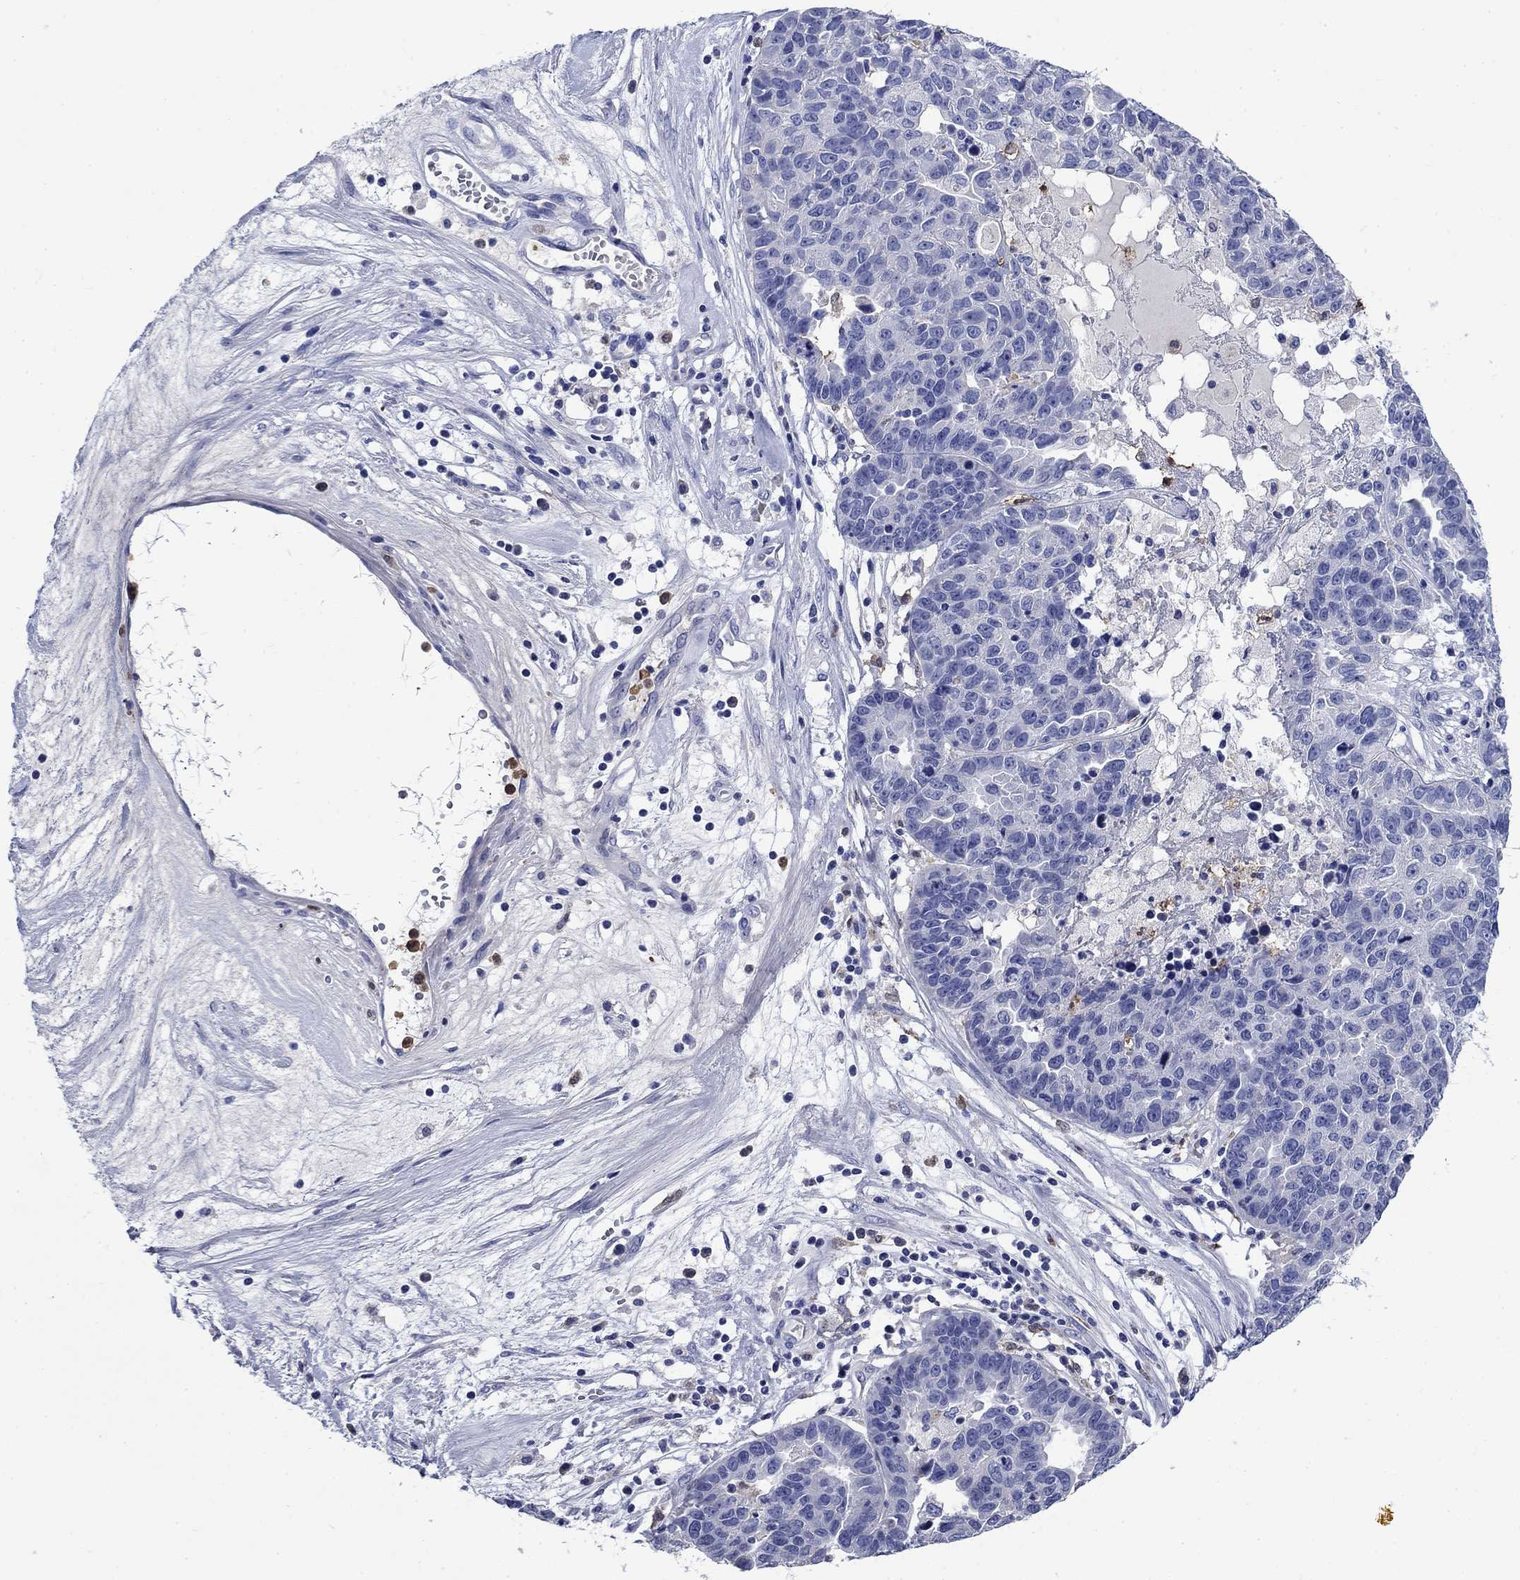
{"staining": {"intensity": "negative", "quantity": "none", "location": "none"}, "tissue": "ovarian cancer", "cell_type": "Tumor cells", "image_type": "cancer", "snomed": [{"axis": "morphology", "description": "Cystadenocarcinoma, serous, NOS"}, {"axis": "topography", "description": "Ovary"}], "caption": "This is an IHC photomicrograph of ovarian cancer (serous cystadenocarcinoma). There is no expression in tumor cells.", "gene": "TFR2", "patient": {"sex": "female", "age": 87}}